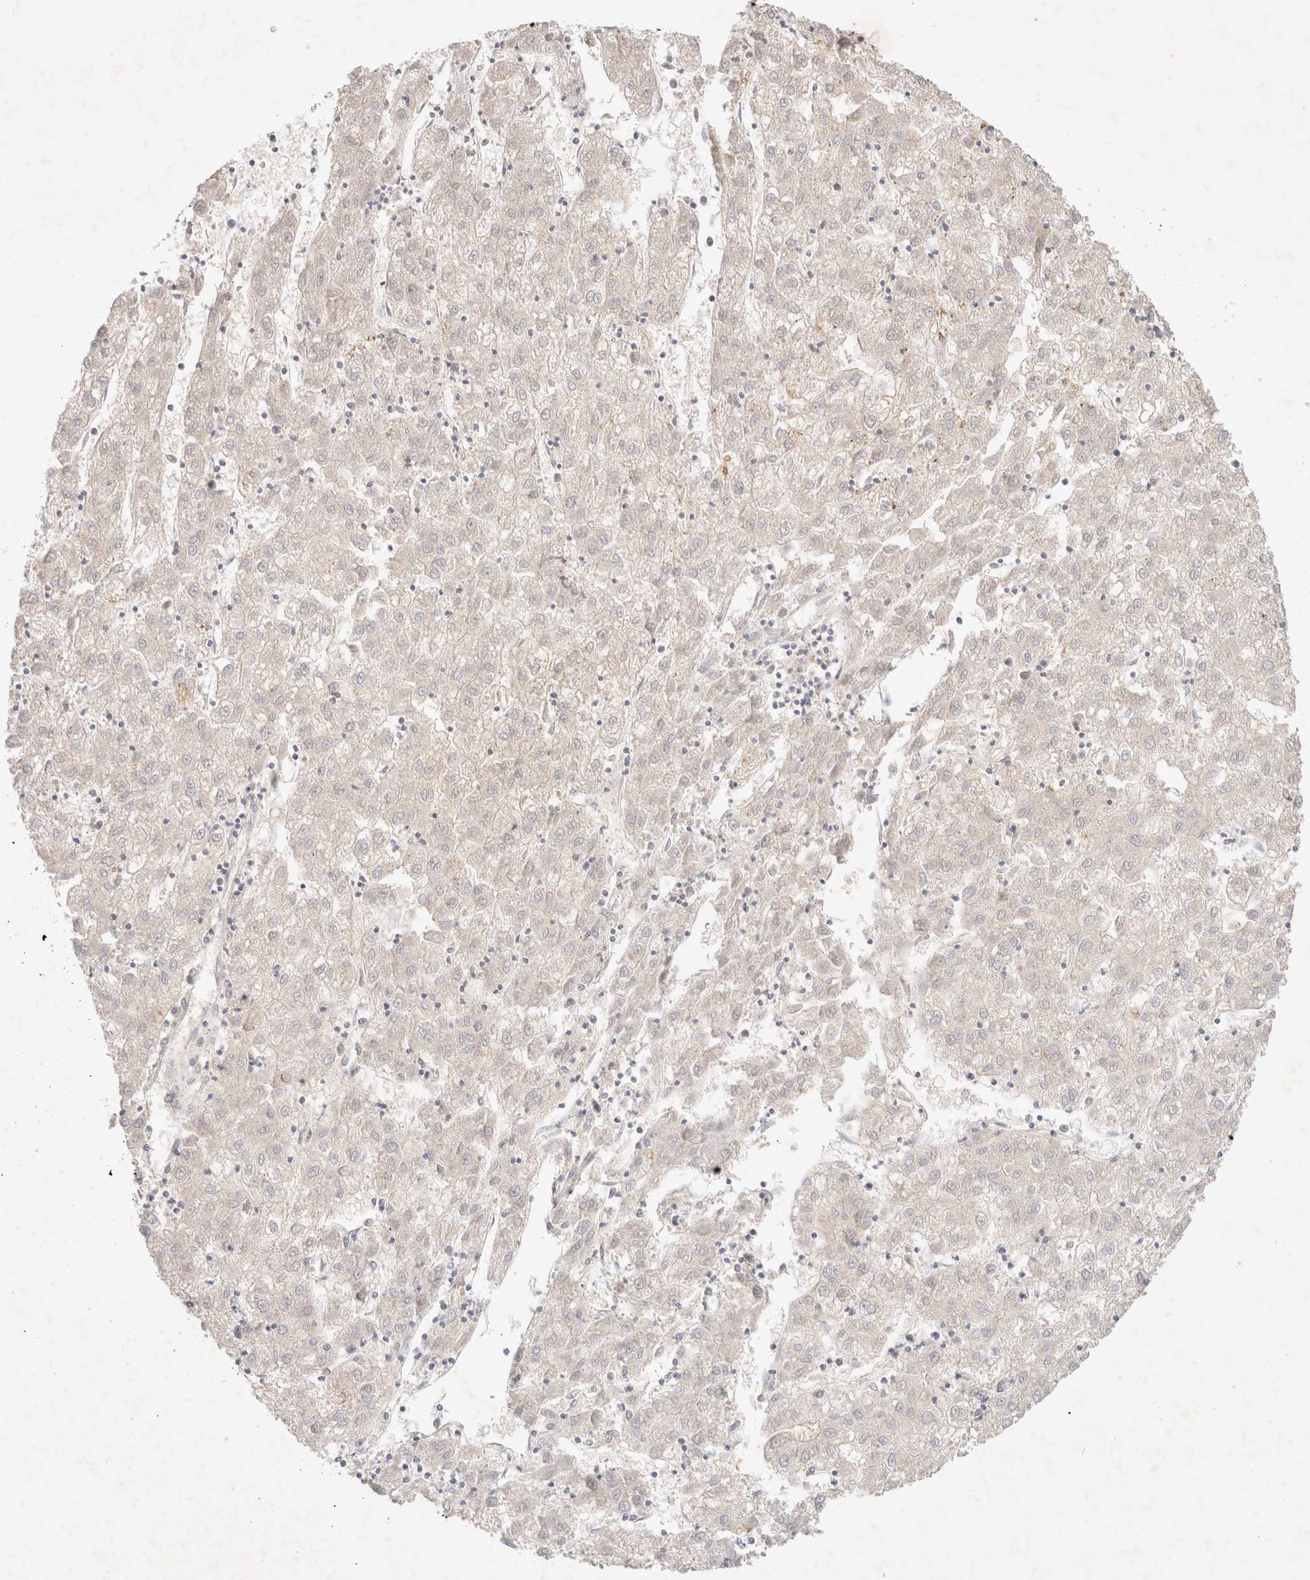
{"staining": {"intensity": "negative", "quantity": "none", "location": "none"}, "tissue": "liver cancer", "cell_type": "Tumor cells", "image_type": "cancer", "snomed": [{"axis": "morphology", "description": "Carcinoma, Hepatocellular, NOS"}, {"axis": "topography", "description": "Liver"}], "caption": "Tumor cells are negative for protein expression in human liver cancer. (DAB (3,3'-diaminobenzidine) immunohistochemistry (IHC), high magnification).", "gene": "SARM1", "patient": {"sex": "male", "age": 72}}